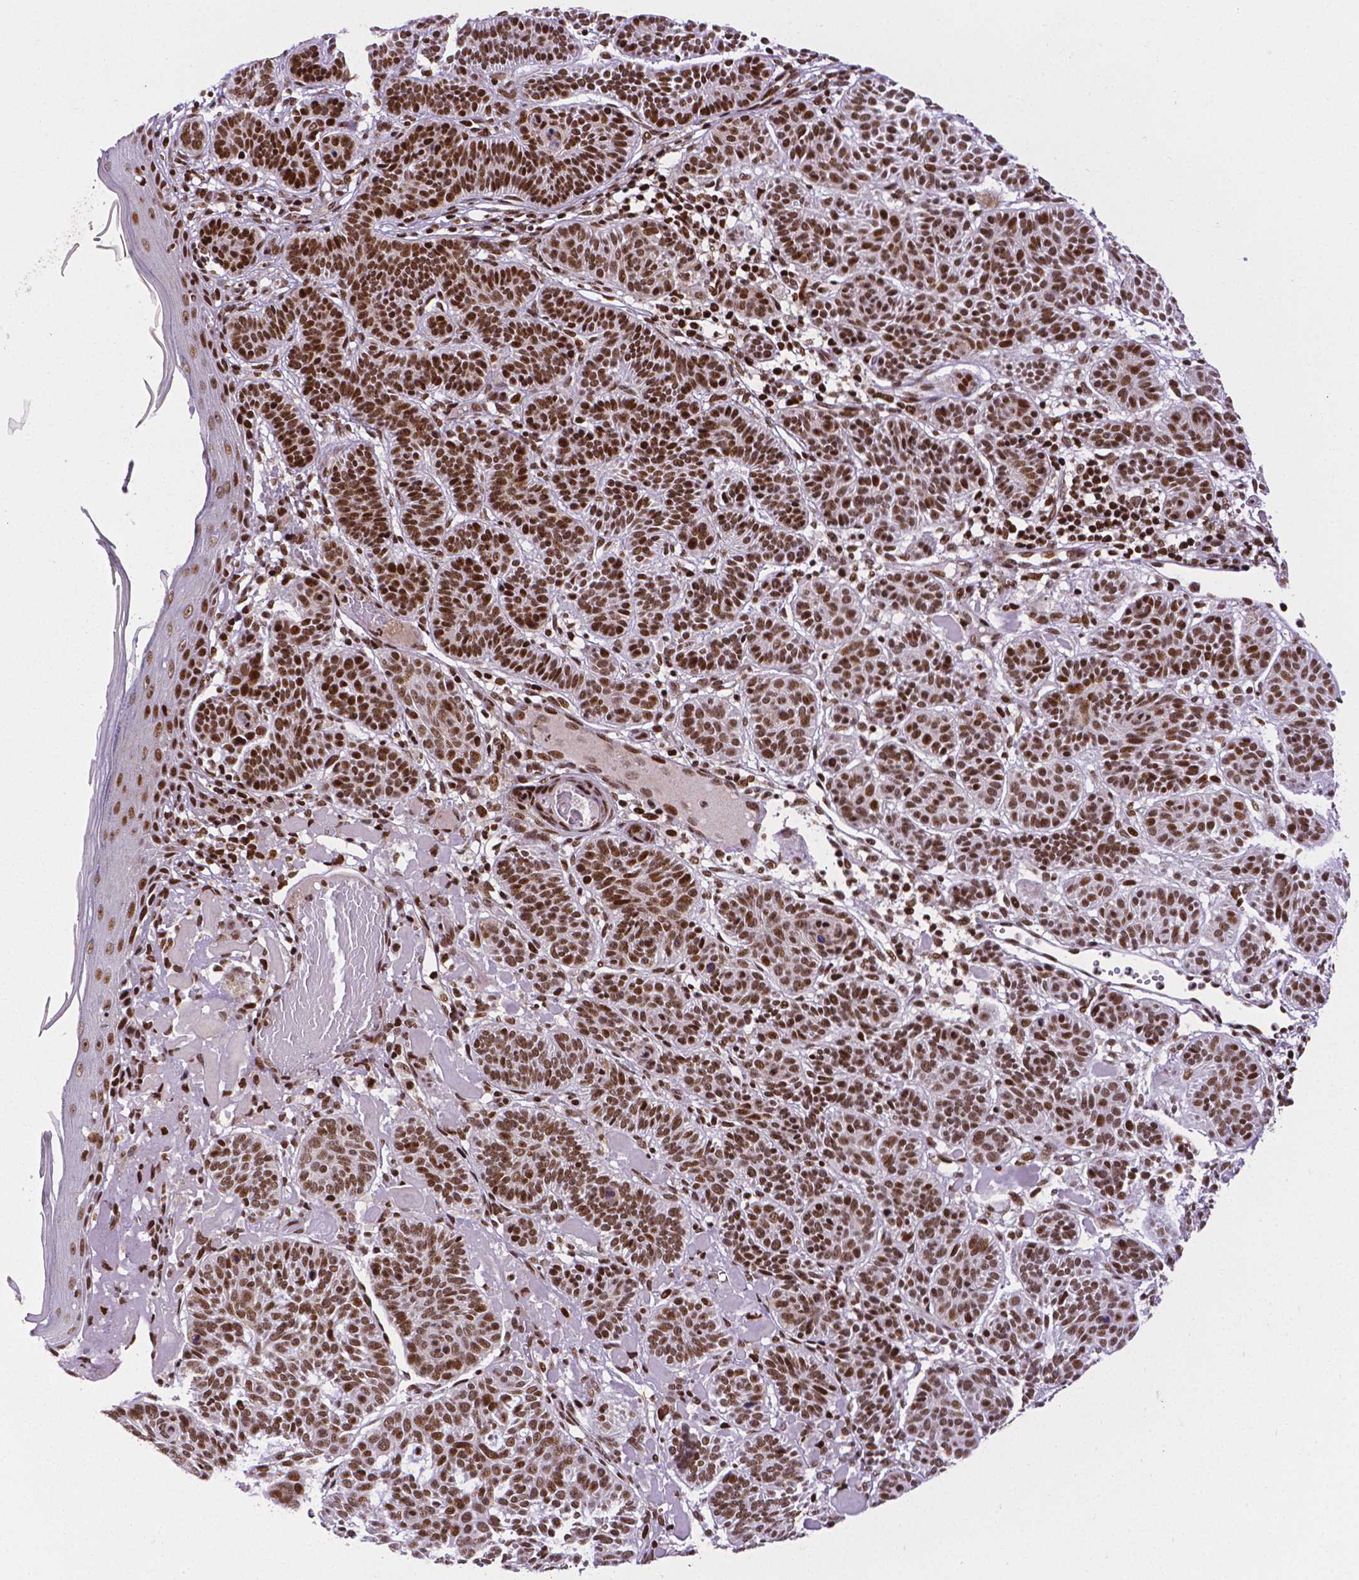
{"staining": {"intensity": "moderate", "quantity": ">75%", "location": "nuclear"}, "tissue": "skin cancer", "cell_type": "Tumor cells", "image_type": "cancer", "snomed": [{"axis": "morphology", "description": "Basal cell carcinoma"}, {"axis": "topography", "description": "Skin"}], "caption": "The photomicrograph displays a brown stain indicating the presence of a protein in the nuclear of tumor cells in skin cancer. (Stains: DAB in brown, nuclei in blue, Microscopy: brightfield microscopy at high magnification).", "gene": "CTCF", "patient": {"sex": "male", "age": 85}}